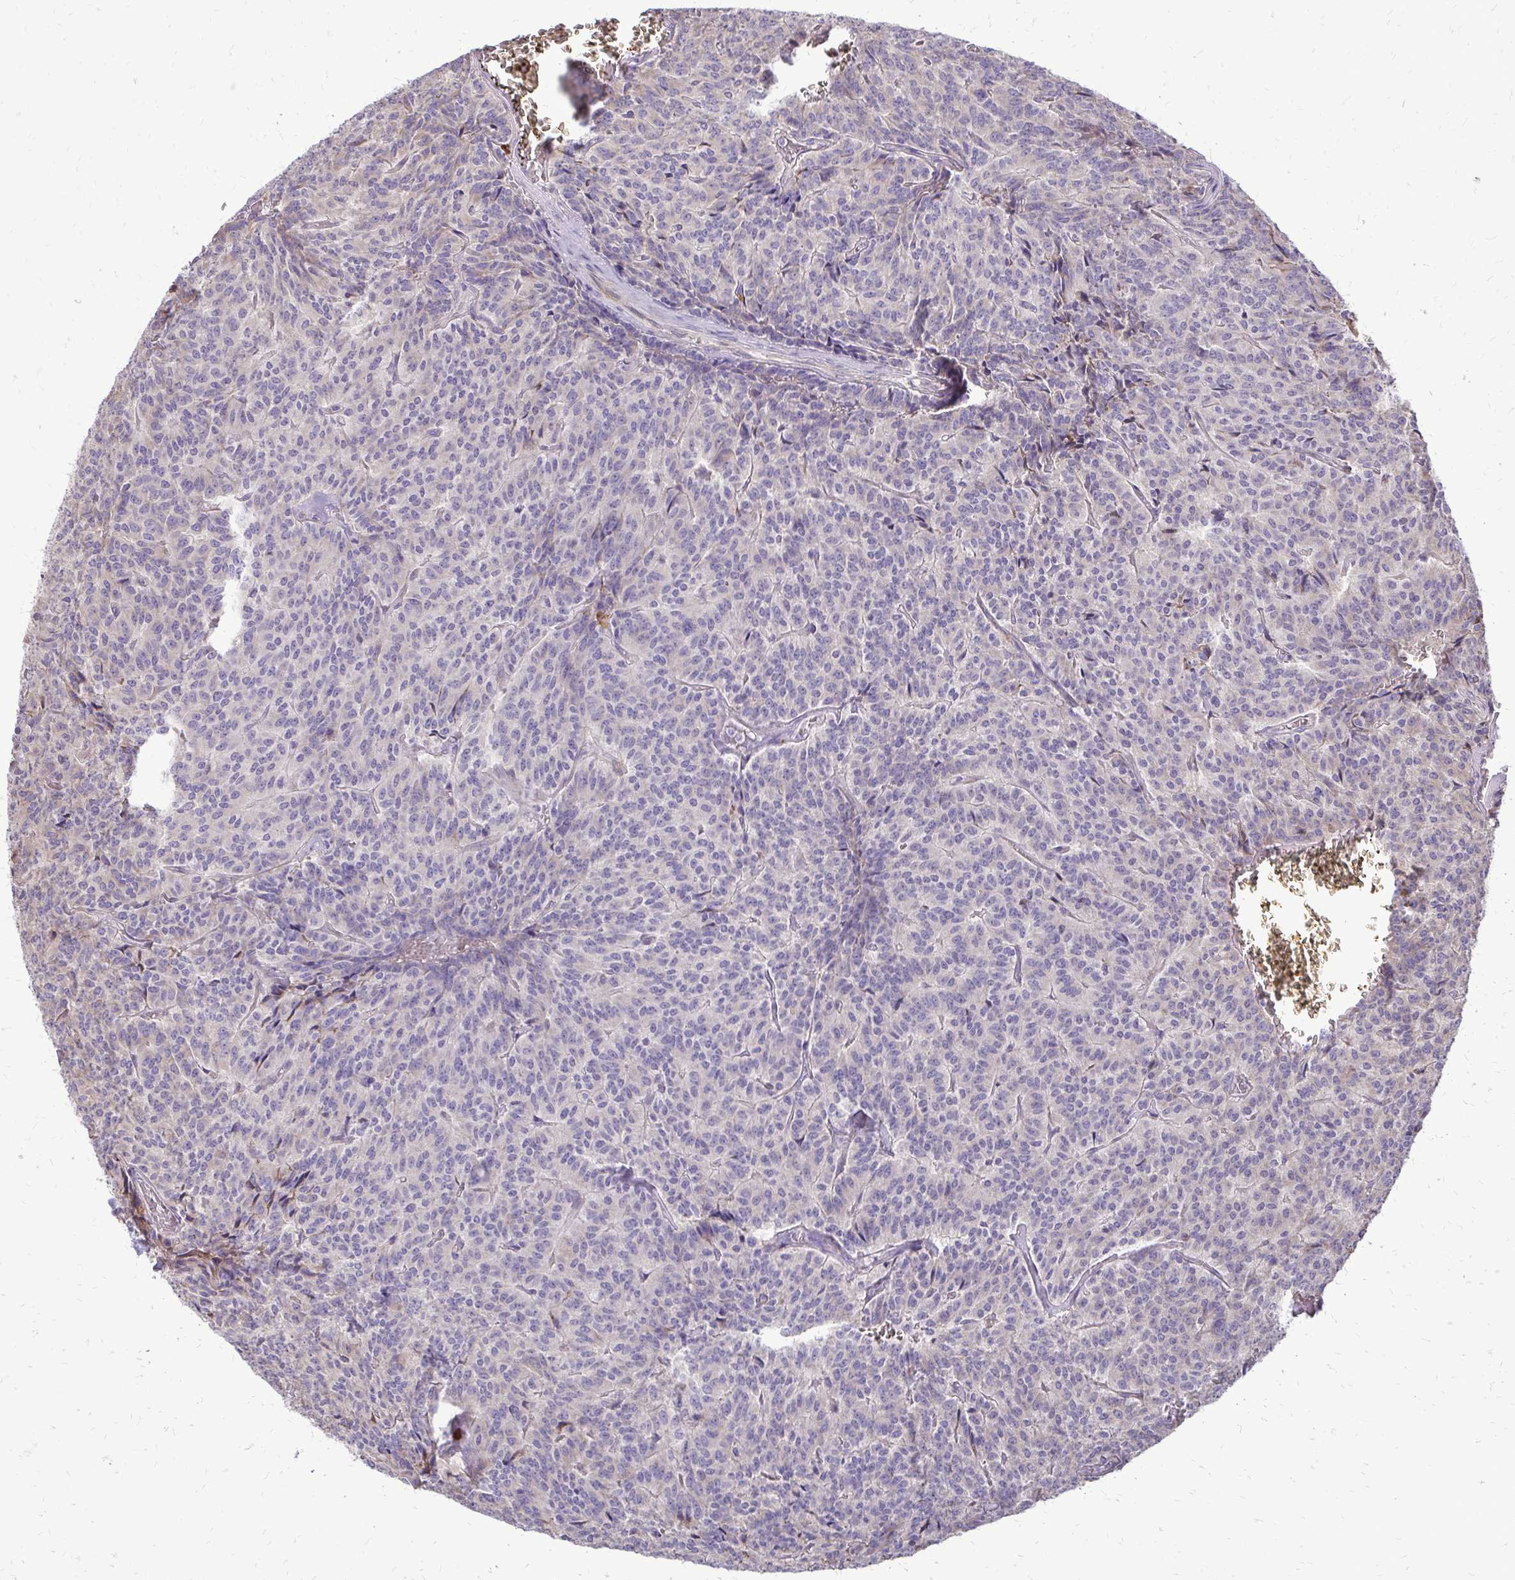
{"staining": {"intensity": "negative", "quantity": "none", "location": "none"}, "tissue": "carcinoid", "cell_type": "Tumor cells", "image_type": "cancer", "snomed": [{"axis": "morphology", "description": "Carcinoid, malignant, NOS"}, {"axis": "topography", "description": "Lung"}], "caption": "Immunohistochemical staining of carcinoid demonstrates no significant staining in tumor cells. The staining was performed using DAB to visualize the protein expression in brown, while the nuclei were stained in blue with hematoxylin (Magnification: 20x).", "gene": "RPS3", "patient": {"sex": "male", "age": 70}}